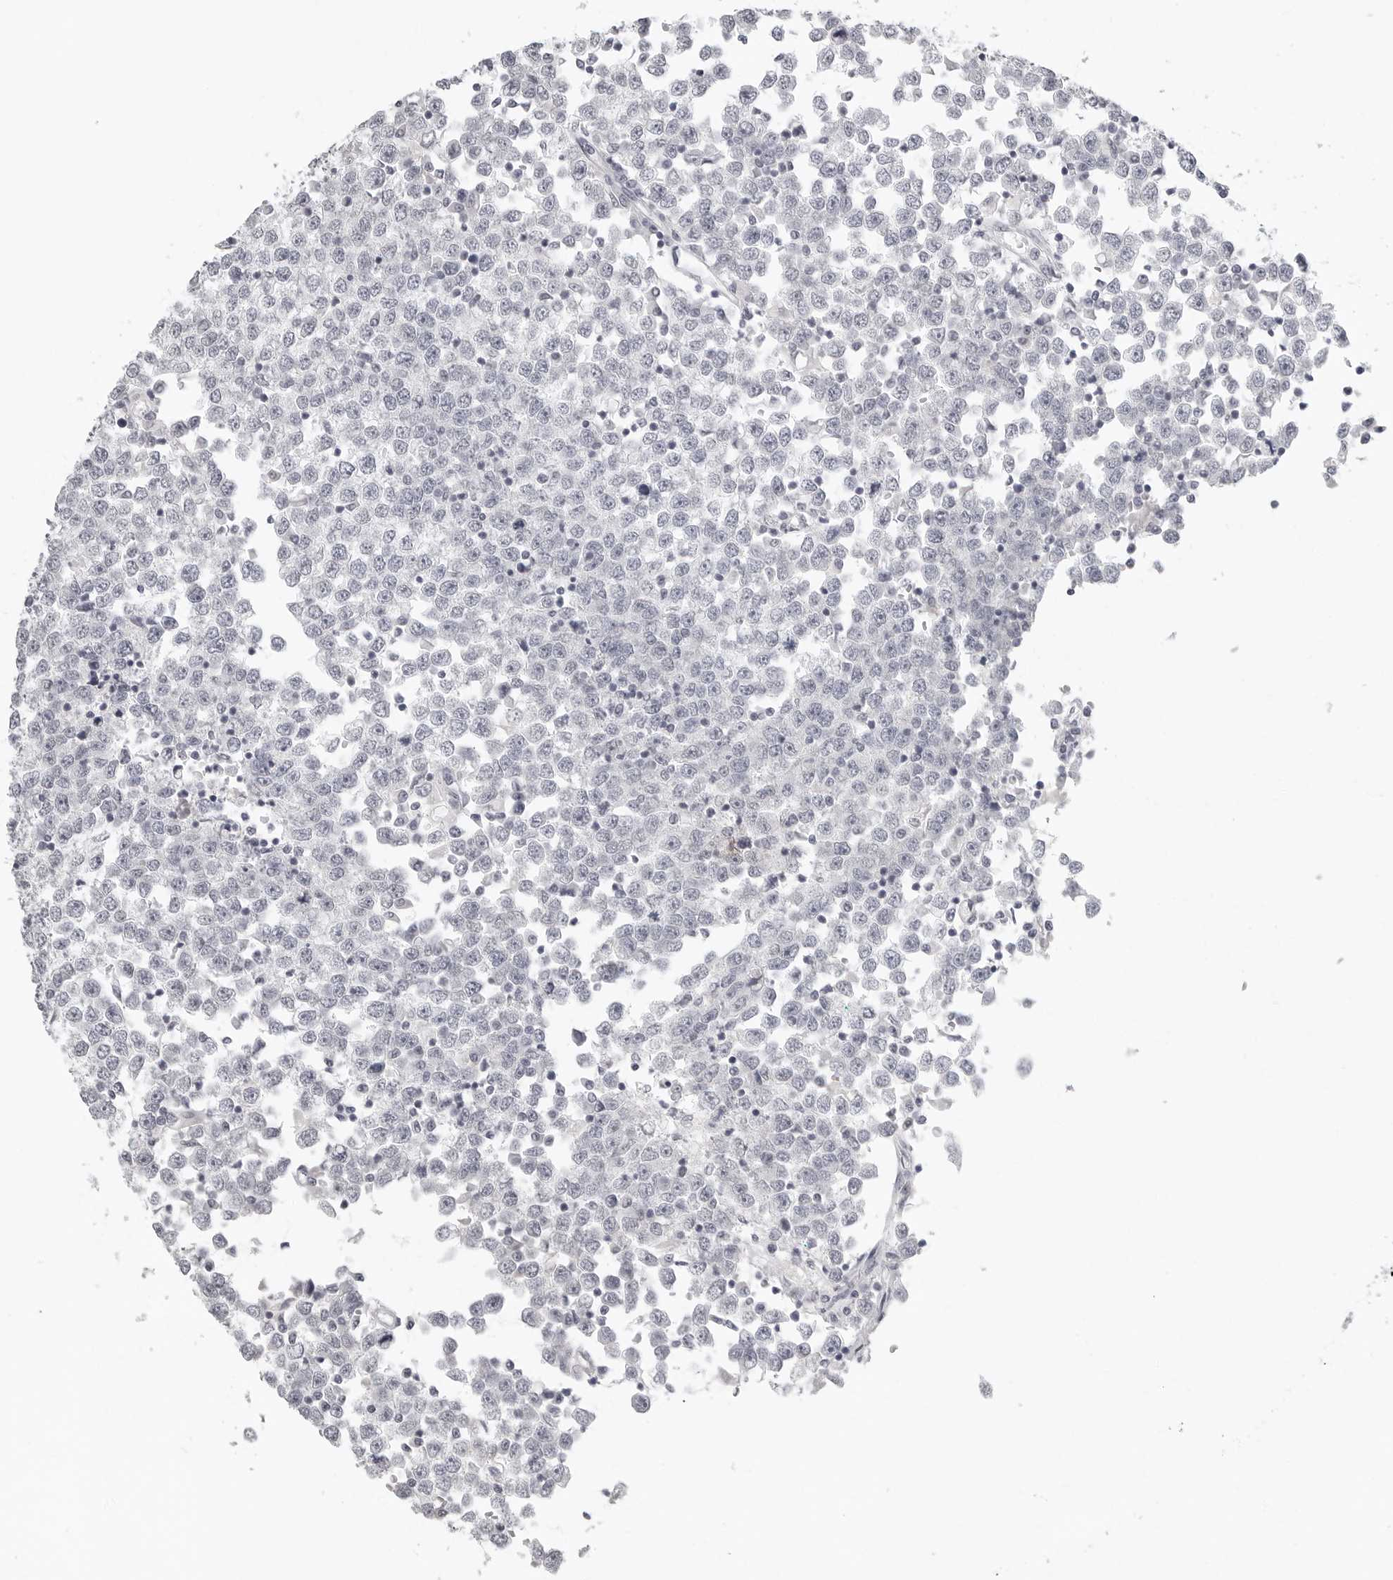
{"staining": {"intensity": "negative", "quantity": "none", "location": "none"}, "tissue": "testis cancer", "cell_type": "Tumor cells", "image_type": "cancer", "snomed": [{"axis": "morphology", "description": "Seminoma, NOS"}, {"axis": "topography", "description": "Testis"}], "caption": "Immunohistochemical staining of human testis cancer demonstrates no significant expression in tumor cells.", "gene": "BPIFA1", "patient": {"sex": "male", "age": 65}}